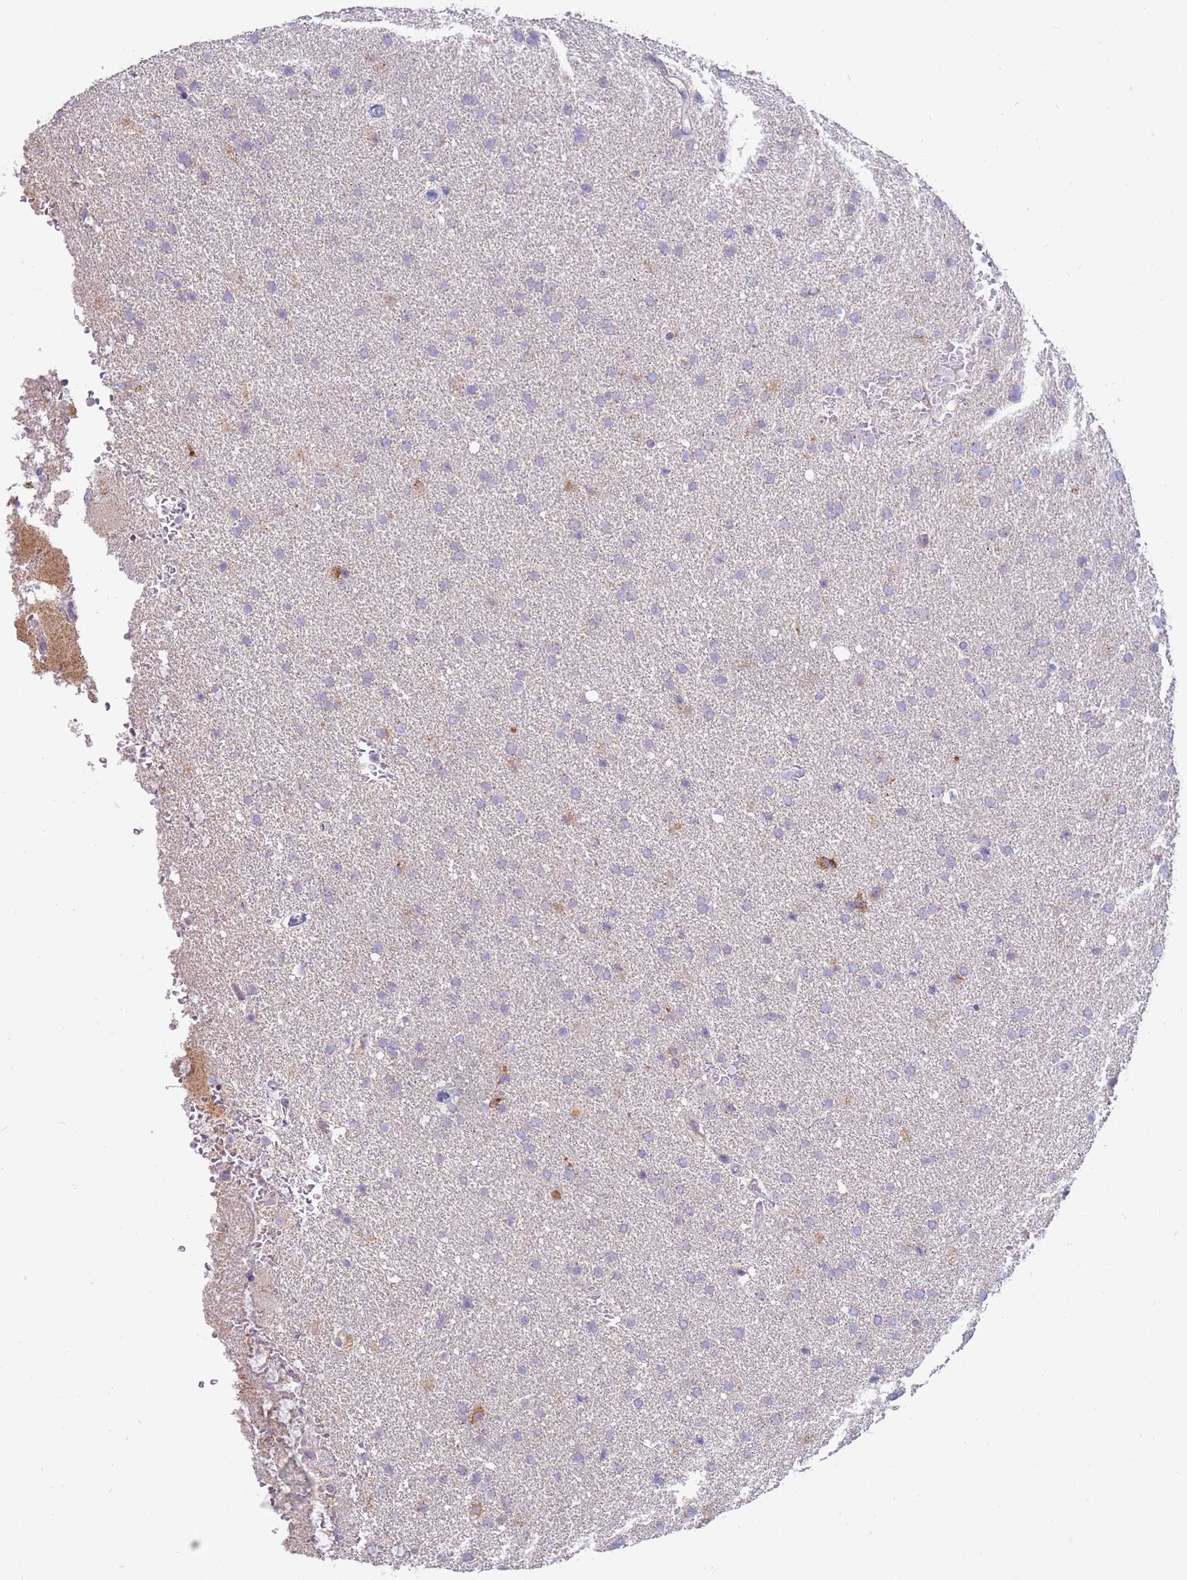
{"staining": {"intensity": "negative", "quantity": "none", "location": "none"}, "tissue": "glioma", "cell_type": "Tumor cells", "image_type": "cancer", "snomed": [{"axis": "morphology", "description": "Glioma, malignant, High grade"}, {"axis": "topography", "description": "Brain"}], "caption": "Immunohistochemistry (IHC) image of glioma stained for a protein (brown), which demonstrates no staining in tumor cells. (DAB (3,3'-diaminobenzidine) IHC, high magnification).", "gene": "SLC44A4", "patient": {"sex": "male", "age": 72}}